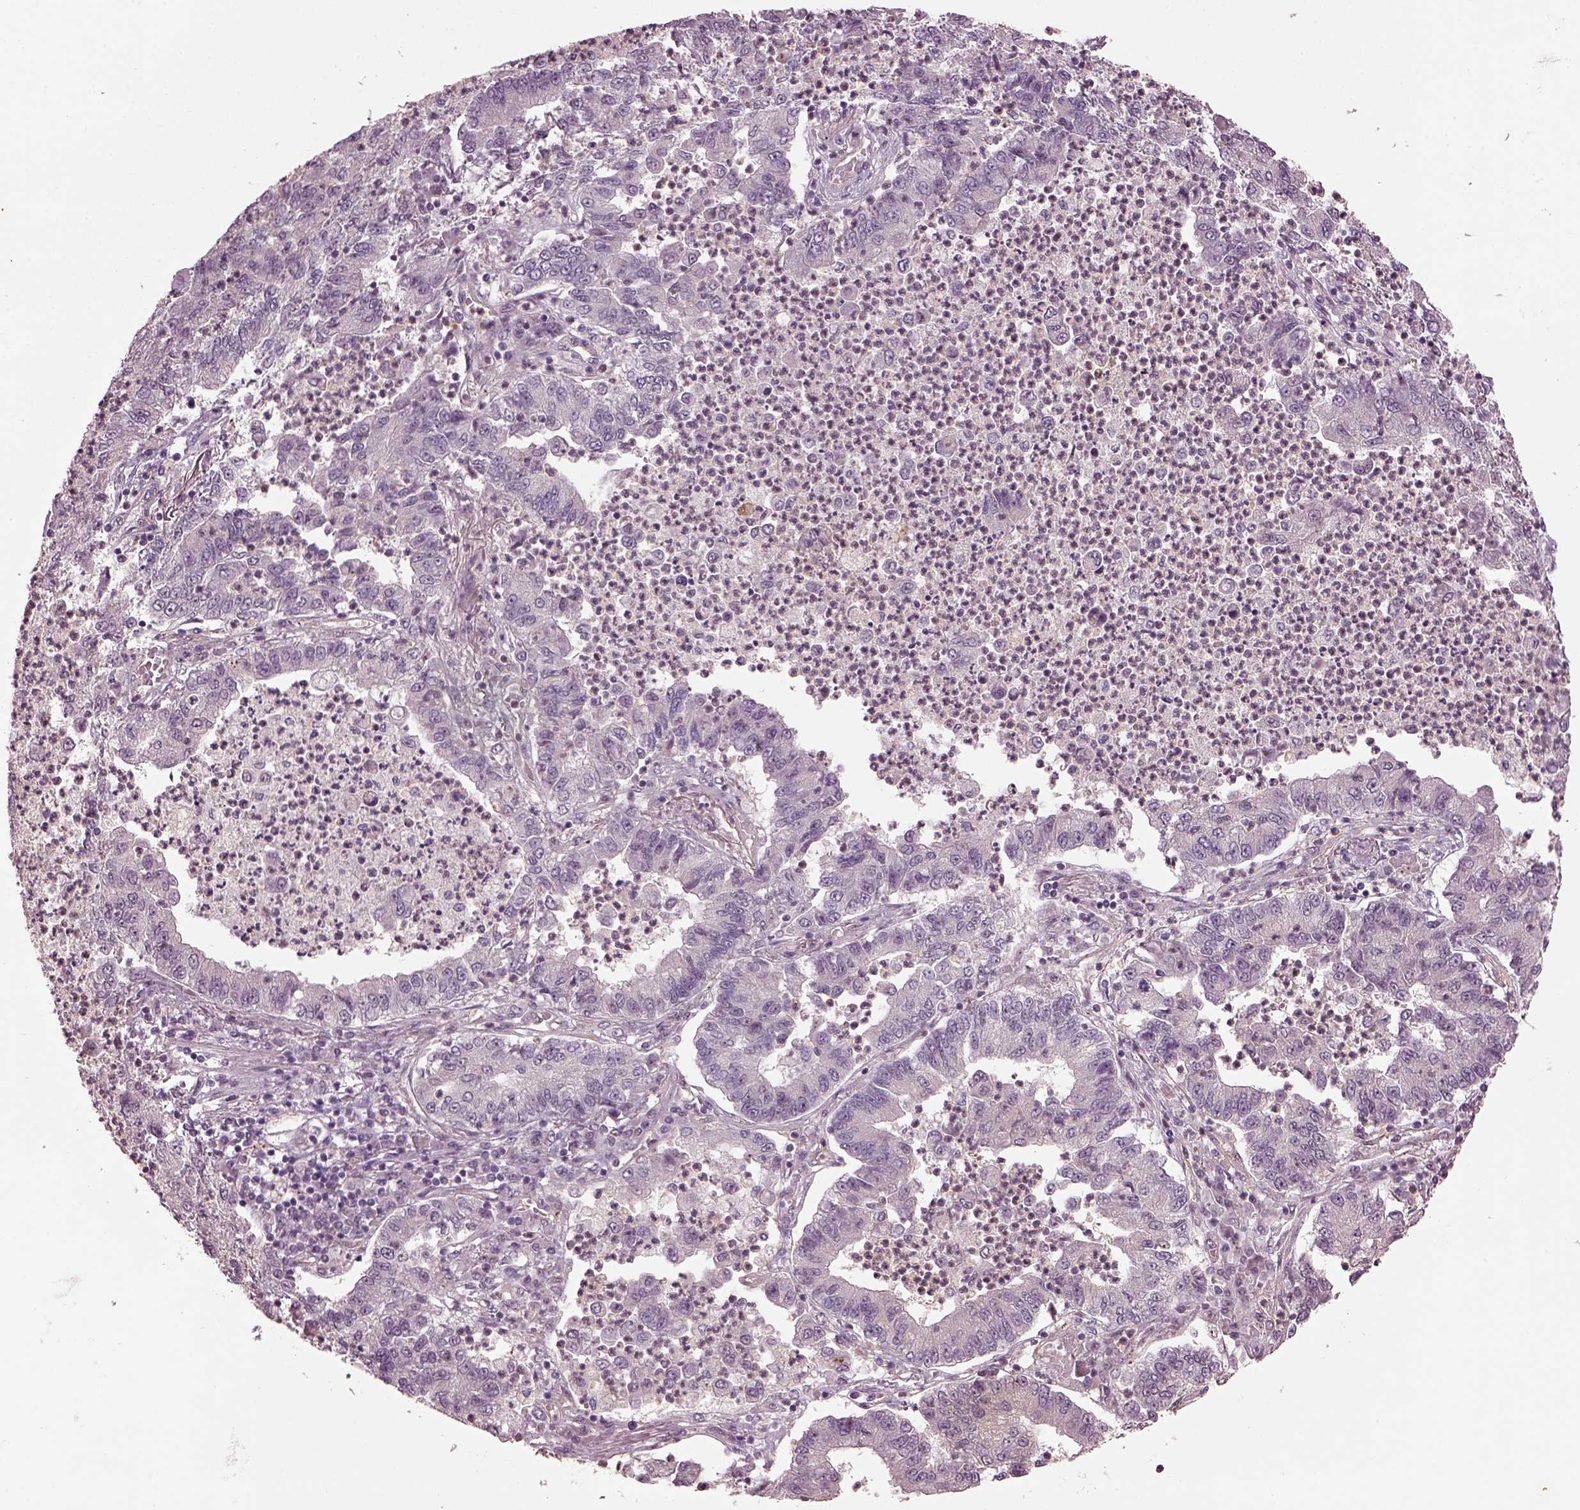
{"staining": {"intensity": "weak", "quantity": "<25%", "location": "nuclear"}, "tissue": "lung cancer", "cell_type": "Tumor cells", "image_type": "cancer", "snomed": [{"axis": "morphology", "description": "Adenocarcinoma, NOS"}, {"axis": "topography", "description": "Lung"}], "caption": "Histopathology image shows no protein positivity in tumor cells of lung adenocarcinoma tissue. (DAB (3,3'-diaminobenzidine) immunohistochemistry (IHC) visualized using brightfield microscopy, high magnification).", "gene": "GNRH1", "patient": {"sex": "female", "age": 57}}